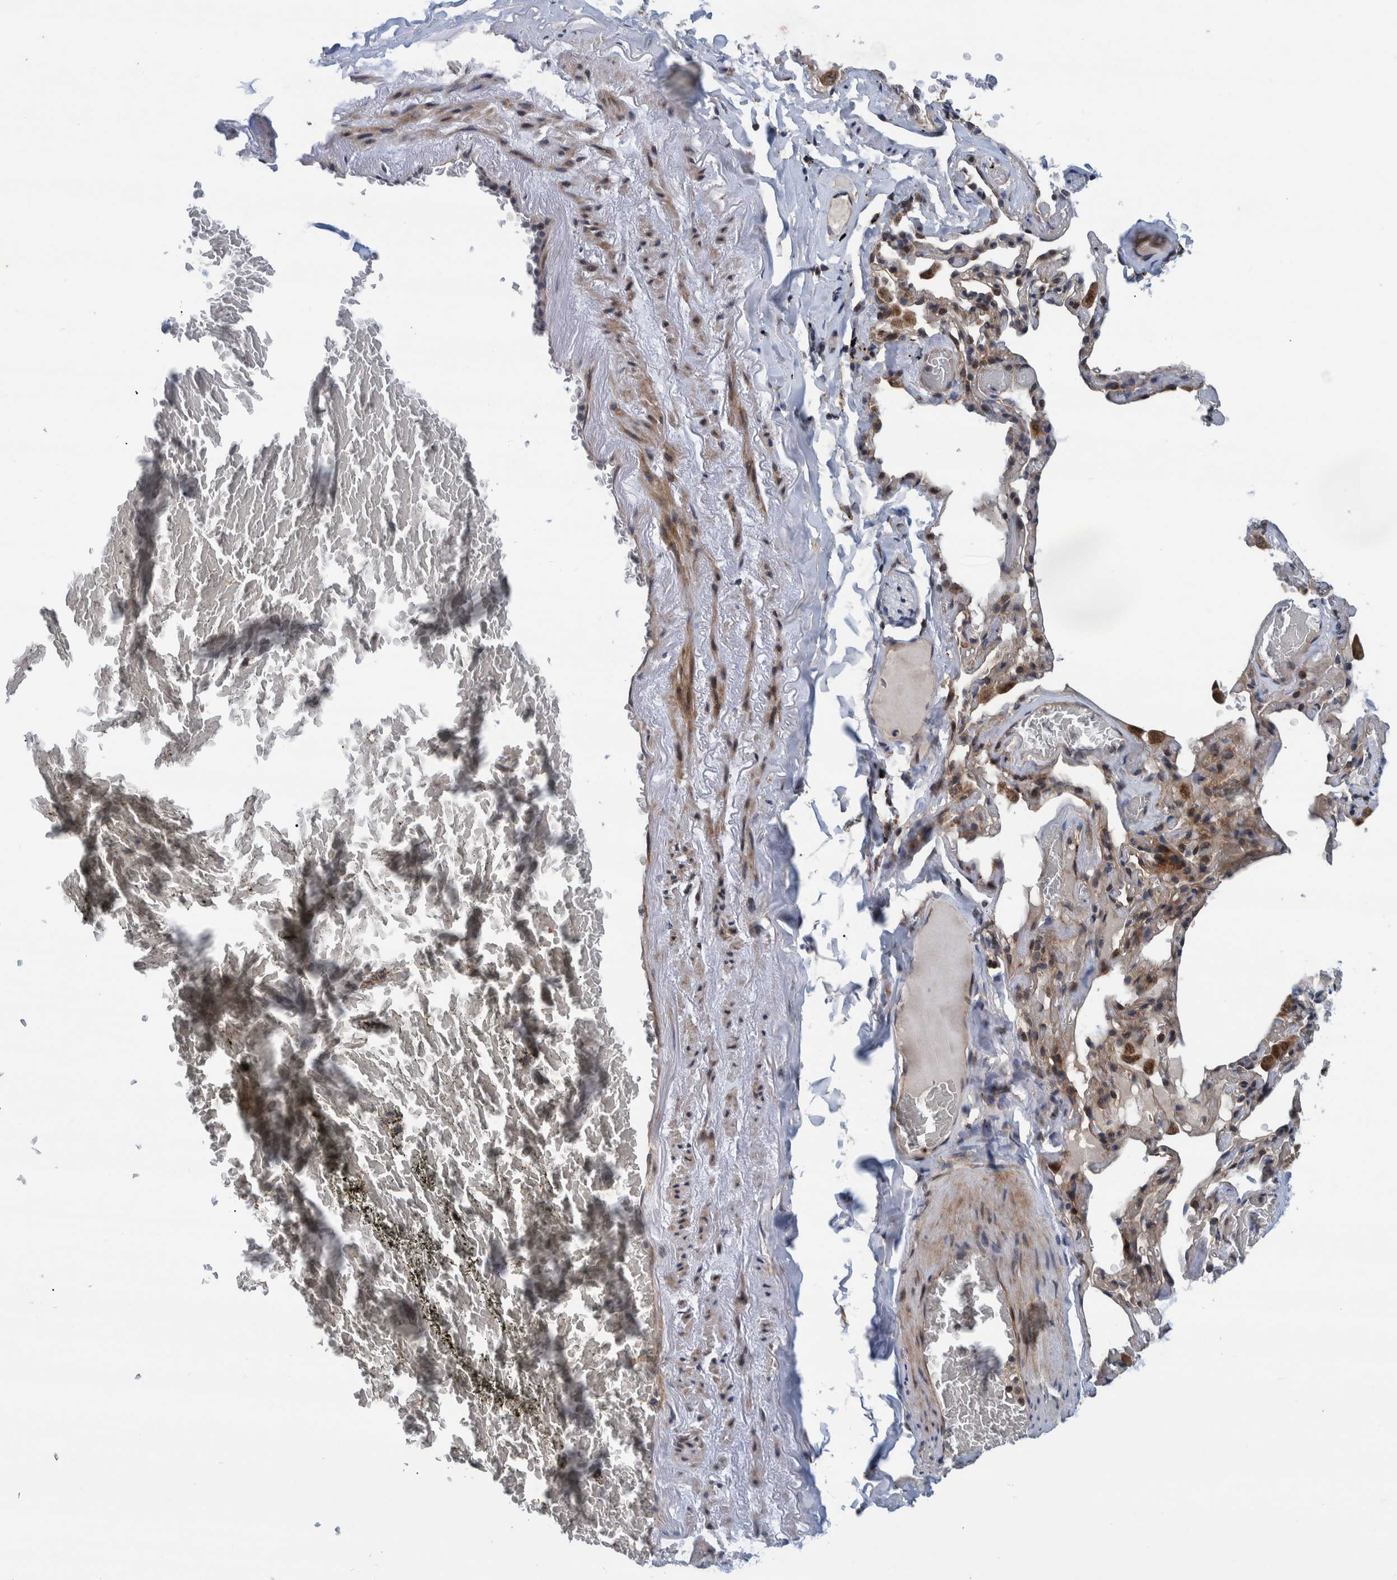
{"staining": {"intensity": "negative", "quantity": "none", "location": "none"}, "tissue": "adipose tissue", "cell_type": "Adipocytes", "image_type": "normal", "snomed": [{"axis": "morphology", "description": "Normal tissue, NOS"}, {"axis": "topography", "description": "Cartilage tissue"}, {"axis": "topography", "description": "Lung"}], "caption": "A histopathology image of adipose tissue stained for a protein demonstrates no brown staining in adipocytes. (Immunohistochemistry, brightfield microscopy, high magnification).", "gene": "MRPS7", "patient": {"sex": "female", "age": 77}}